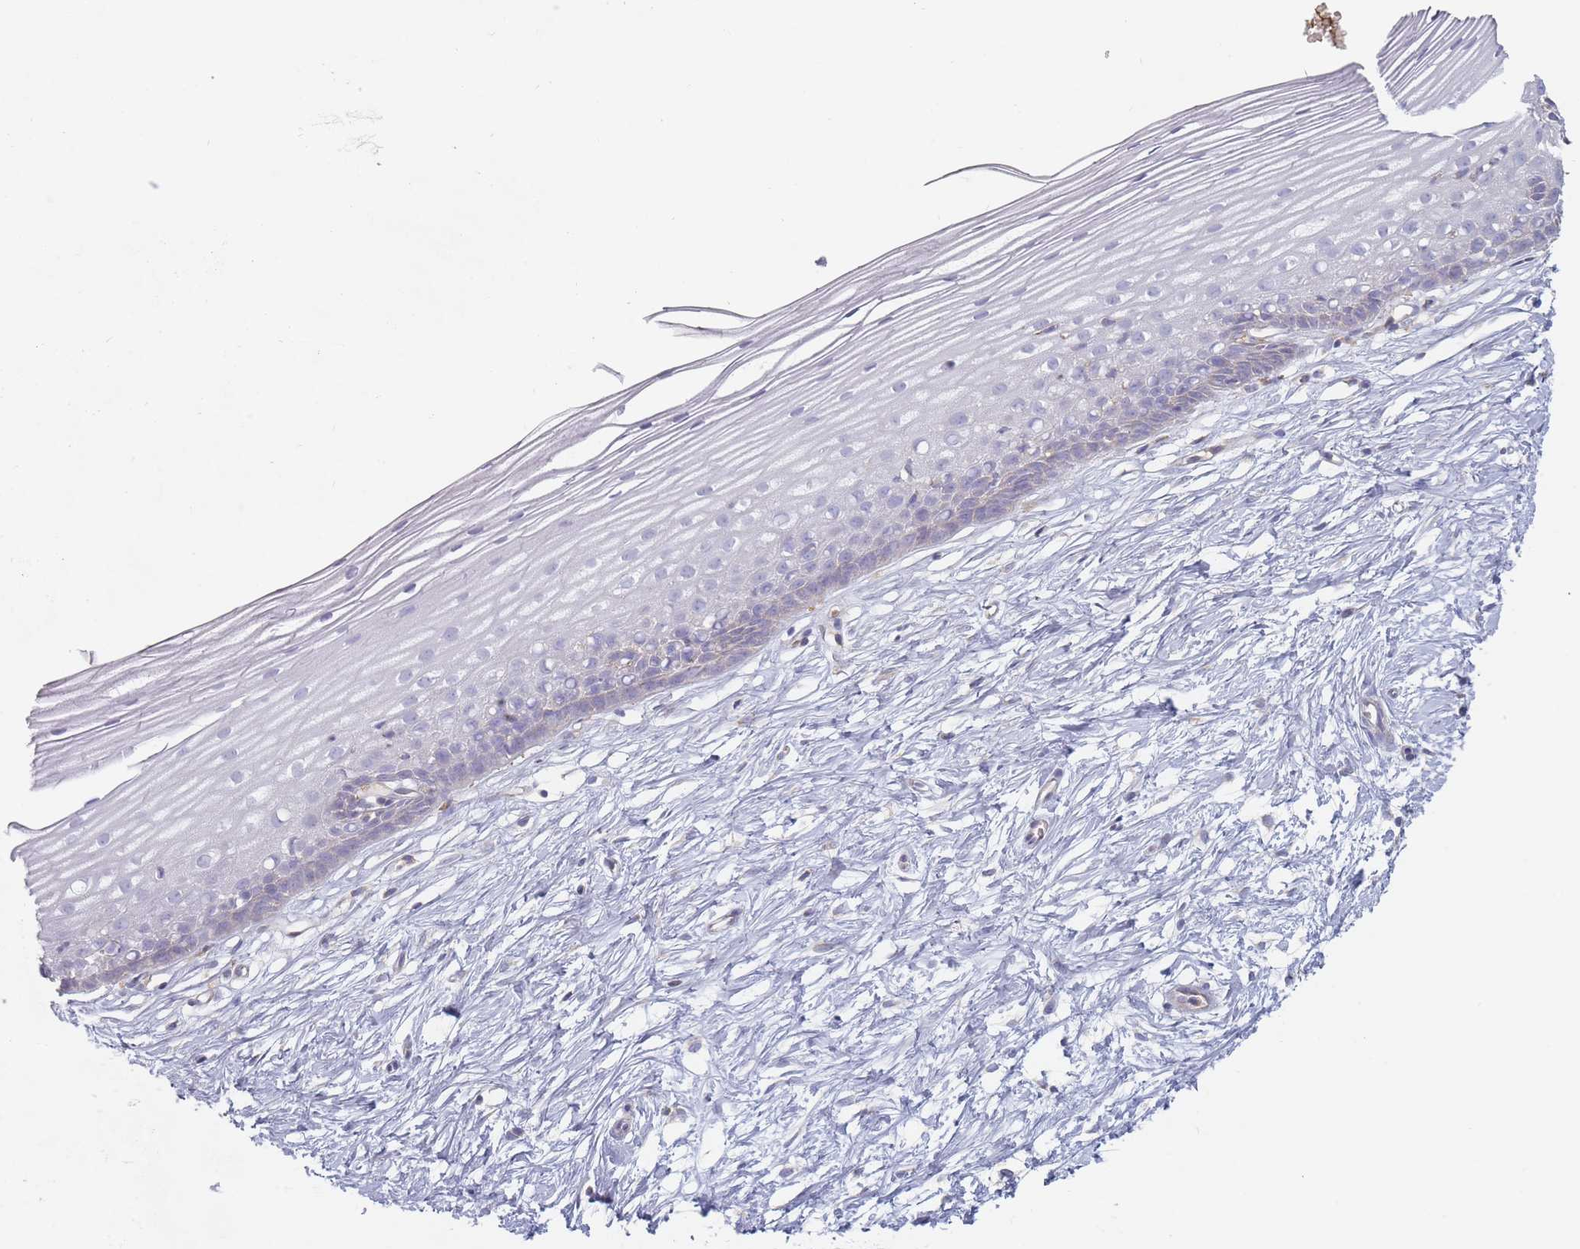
{"staining": {"intensity": "moderate", "quantity": "<25%", "location": "cytoplasmic/membranous"}, "tissue": "cervix", "cell_type": "Glandular cells", "image_type": "normal", "snomed": [{"axis": "morphology", "description": "Normal tissue, NOS"}, {"axis": "topography", "description": "Cervix"}], "caption": "Immunohistochemistry of unremarkable cervix displays low levels of moderate cytoplasmic/membranous staining in approximately <25% of glandular cells. (Brightfield microscopy of DAB IHC at high magnification).", "gene": "MAP1S", "patient": {"sex": "female", "age": 40}}